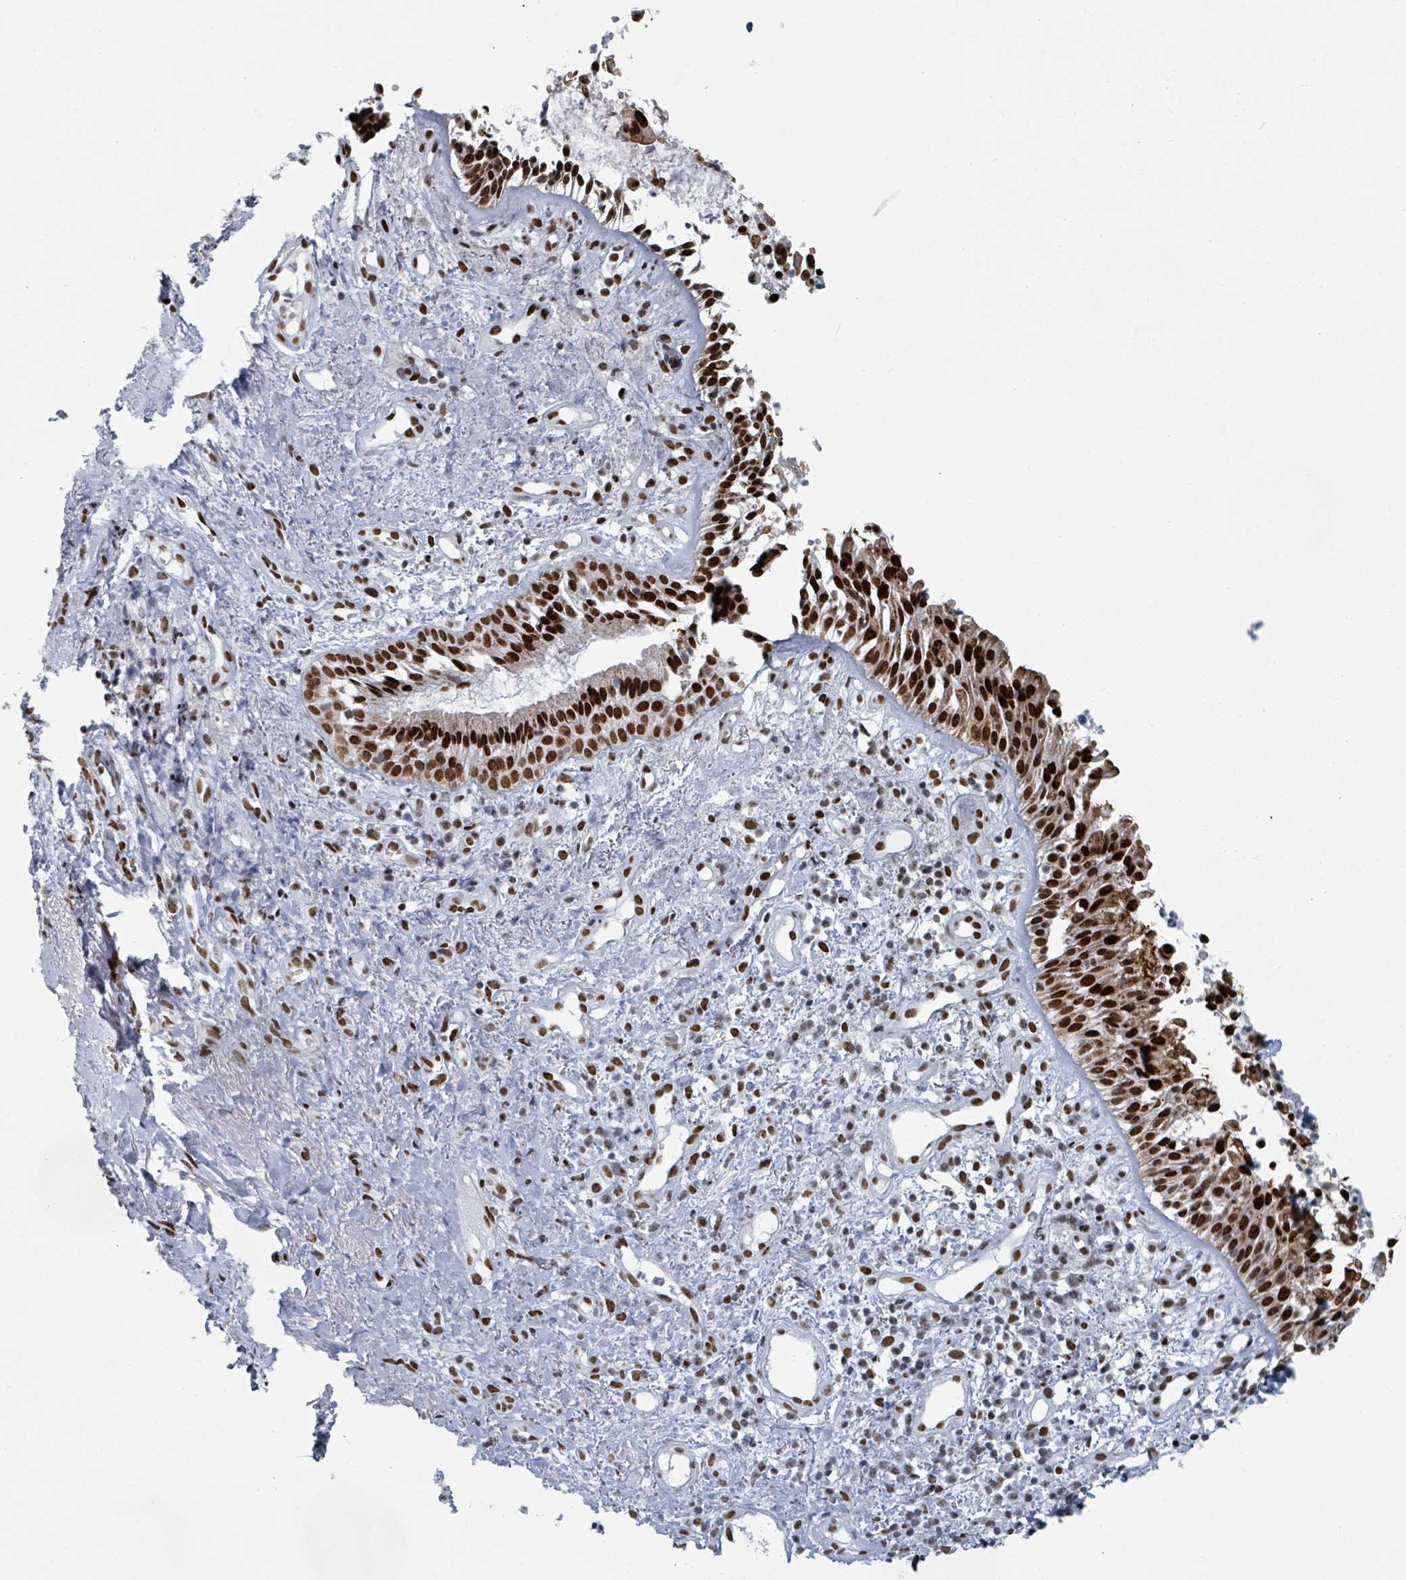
{"staining": {"intensity": "strong", "quantity": ">75%", "location": "nuclear"}, "tissue": "nasopharynx", "cell_type": "Respiratory epithelial cells", "image_type": "normal", "snomed": [{"axis": "morphology", "description": "Normal tissue, NOS"}, {"axis": "topography", "description": "Cartilage tissue"}, {"axis": "topography", "description": "Nasopharynx"}, {"axis": "topography", "description": "Thyroid gland"}], "caption": "Immunohistochemical staining of benign human nasopharynx exhibits strong nuclear protein expression in about >75% of respiratory epithelial cells.", "gene": "DHX16", "patient": {"sex": "male", "age": 63}}